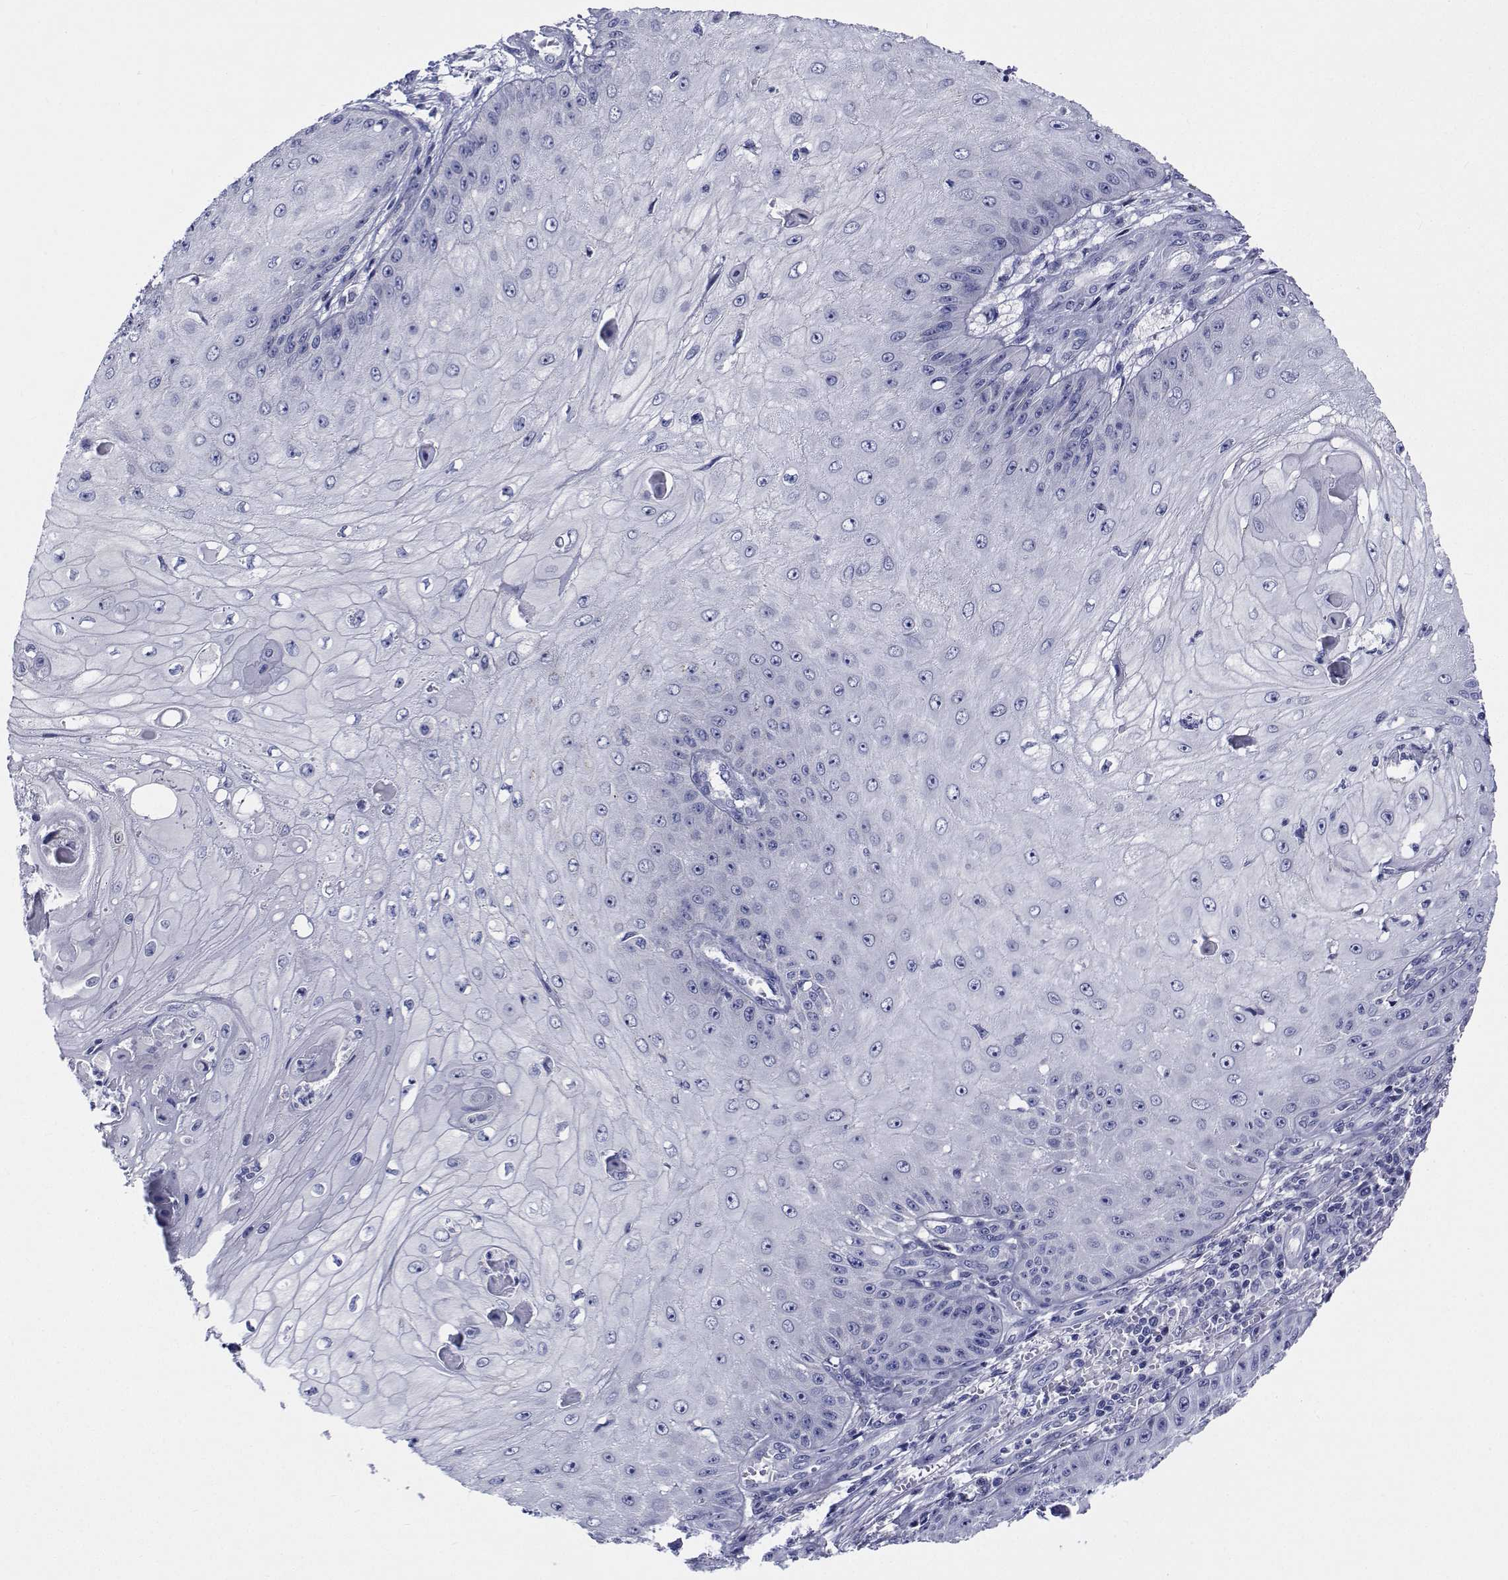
{"staining": {"intensity": "negative", "quantity": "none", "location": "none"}, "tissue": "skin cancer", "cell_type": "Tumor cells", "image_type": "cancer", "snomed": [{"axis": "morphology", "description": "Squamous cell carcinoma, NOS"}, {"axis": "topography", "description": "Skin"}], "caption": "Immunohistochemistry micrograph of skin cancer (squamous cell carcinoma) stained for a protein (brown), which shows no staining in tumor cells.", "gene": "CDHR3", "patient": {"sex": "male", "age": 70}}